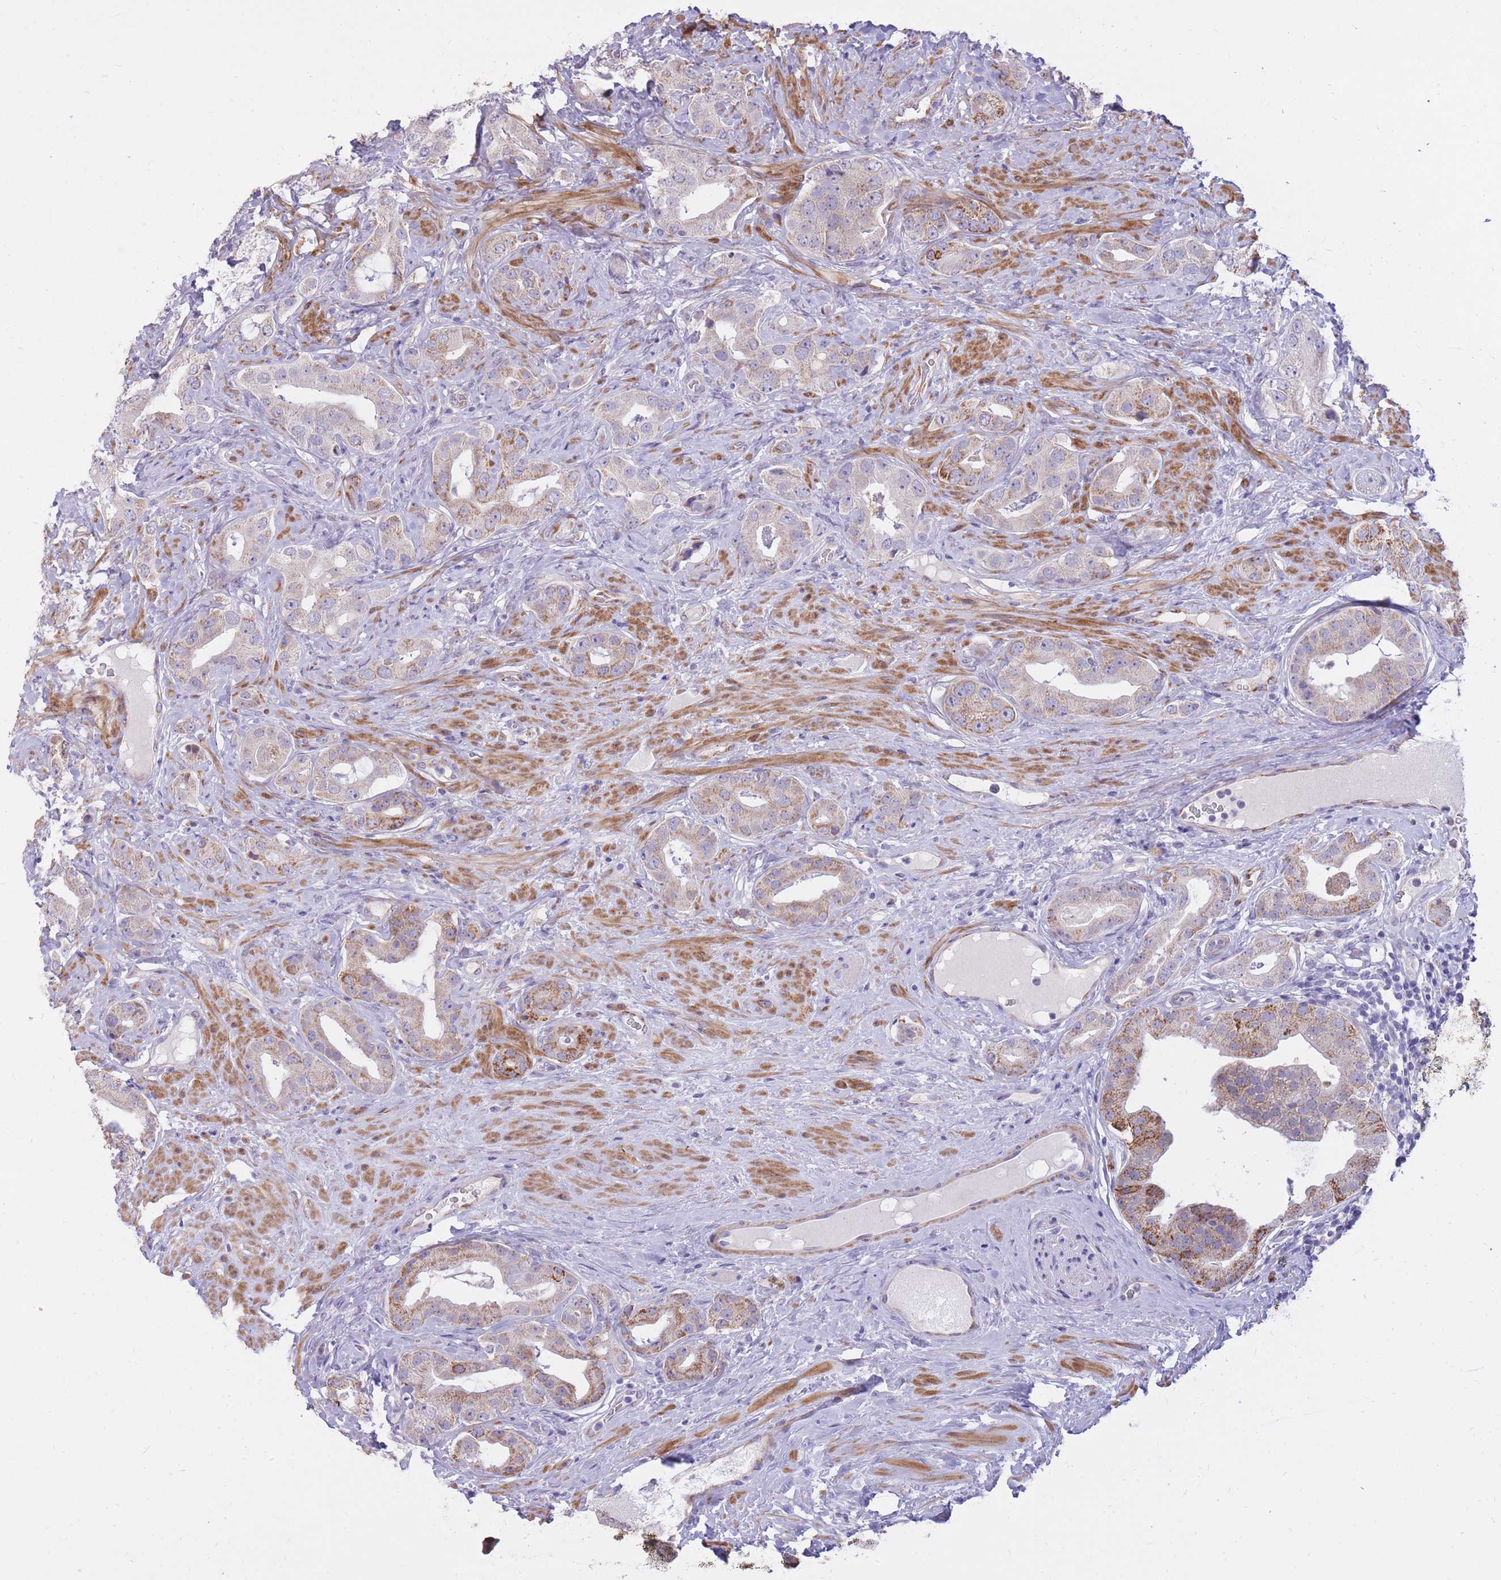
{"staining": {"intensity": "strong", "quantity": "<25%", "location": "cytoplasmic/membranous"}, "tissue": "prostate cancer", "cell_type": "Tumor cells", "image_type": "cancer", "snomed": [{"axis": "morphology", "description": "Adenocarcinoma, High grade"}, {"axis": "topography", "description": "Prostate"}], "caption": "Strong cytoplasmic/membranous staining is seen in about <25% of tumor cells in prostate cancer. The staining was performed using DAB to visualize the protein expression in brown, while the nuclei were stained in blue with hematoxylin (Magnification: 20x).", "gene": "RNF170", "patient": {"sex": "male", "age": 63}}